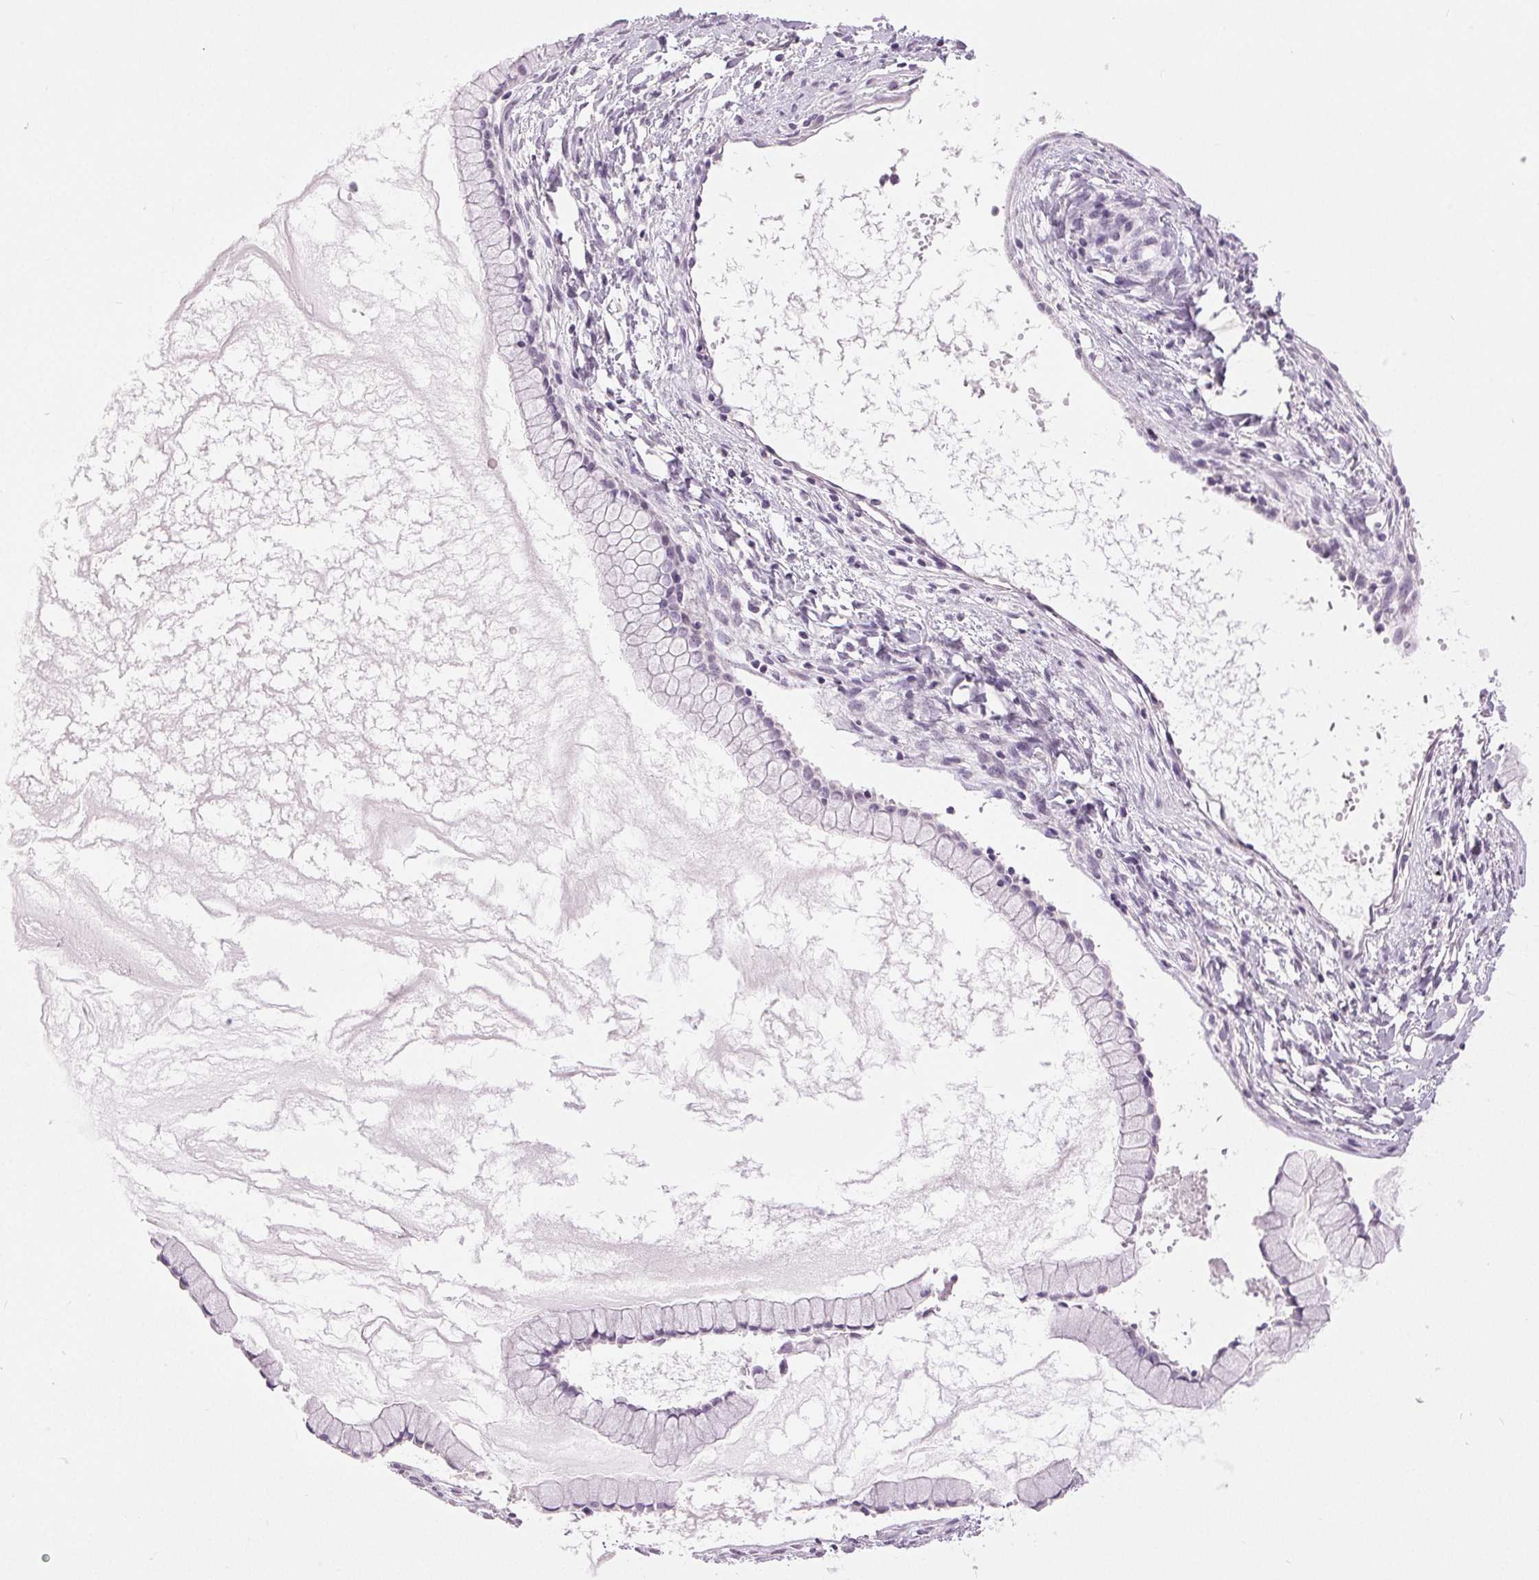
{"staining": {"intensity": "negative", "quantity": "none", "location": "none"}, "tissue": "ovarian cancer", "cell_type": "Tumor cells", "image_type": "cancer", "snomed": [{"axis": "morphology", "description": "Cystadenocarcinoma, mucinous, NOS"}, {"axis": "topography", "description": "Ovary"}], "caption": "Image shows no protein expression in tumor cells of ovarian mucinous cystadenocarcinoma tissue.", "gene": "DSG3", "patient": {"sex": "female", "age": 41}}